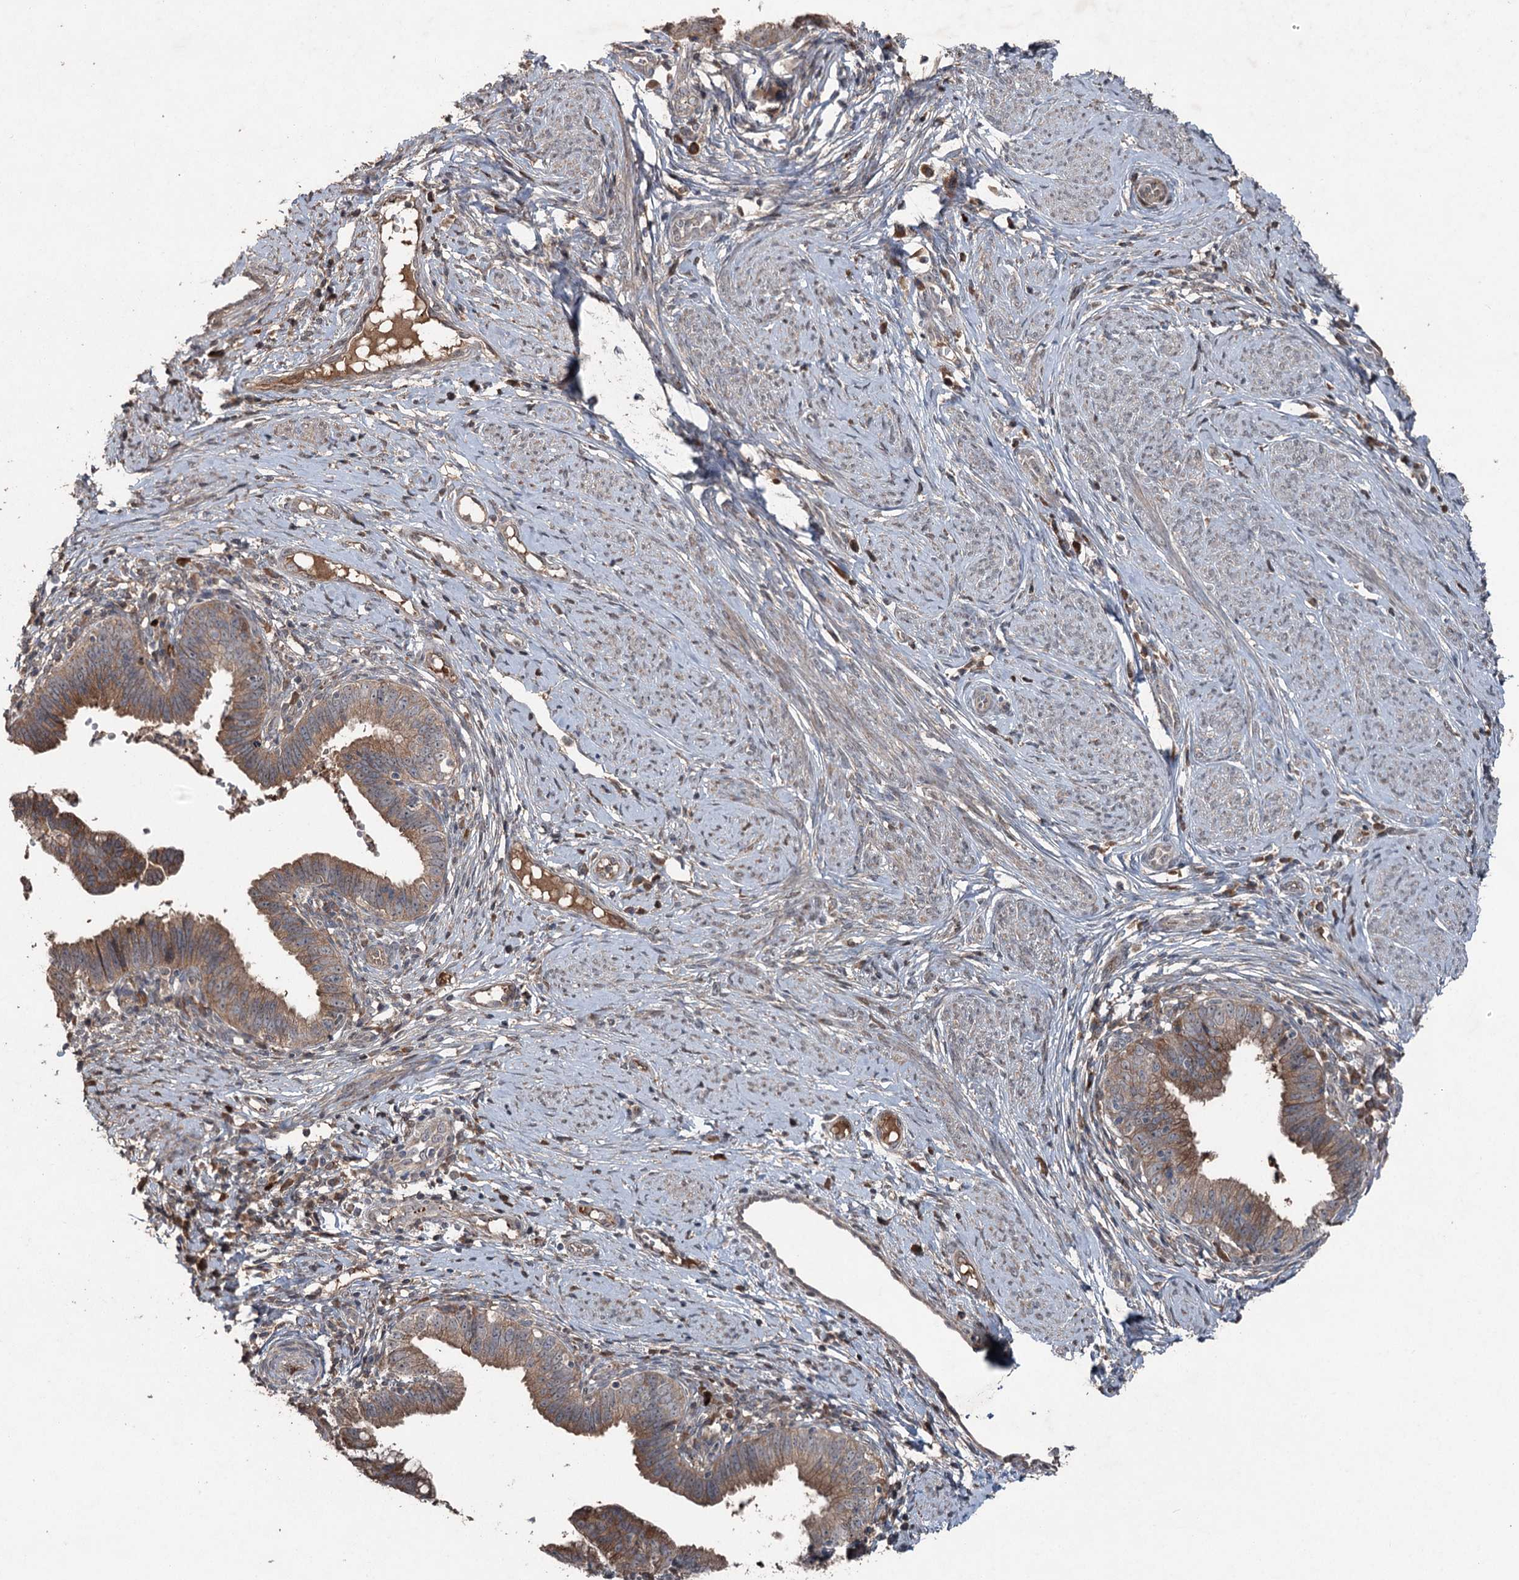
{"staining": {"intensity": "moderate", "quantity": ">75%", "location": "cytoplasmic/membranous"}, "tissue": "cervical cancer", "cell_type": "Tumor cells", "image_type": "cancer", "snomed": [{"axis": "morphology", "description": "Adenocarcinoma, NOS"}, {"axis": "topography", "description": "Cervix"}], "caption": "The immunohistochemical stain highlights moderate cytoplasmic/membranous staining in tumor cells of adenocarcinoma (cervical) tissue.", "gene": "MAPK8IP2", "patient": {"sex": "female", "age": 36}}